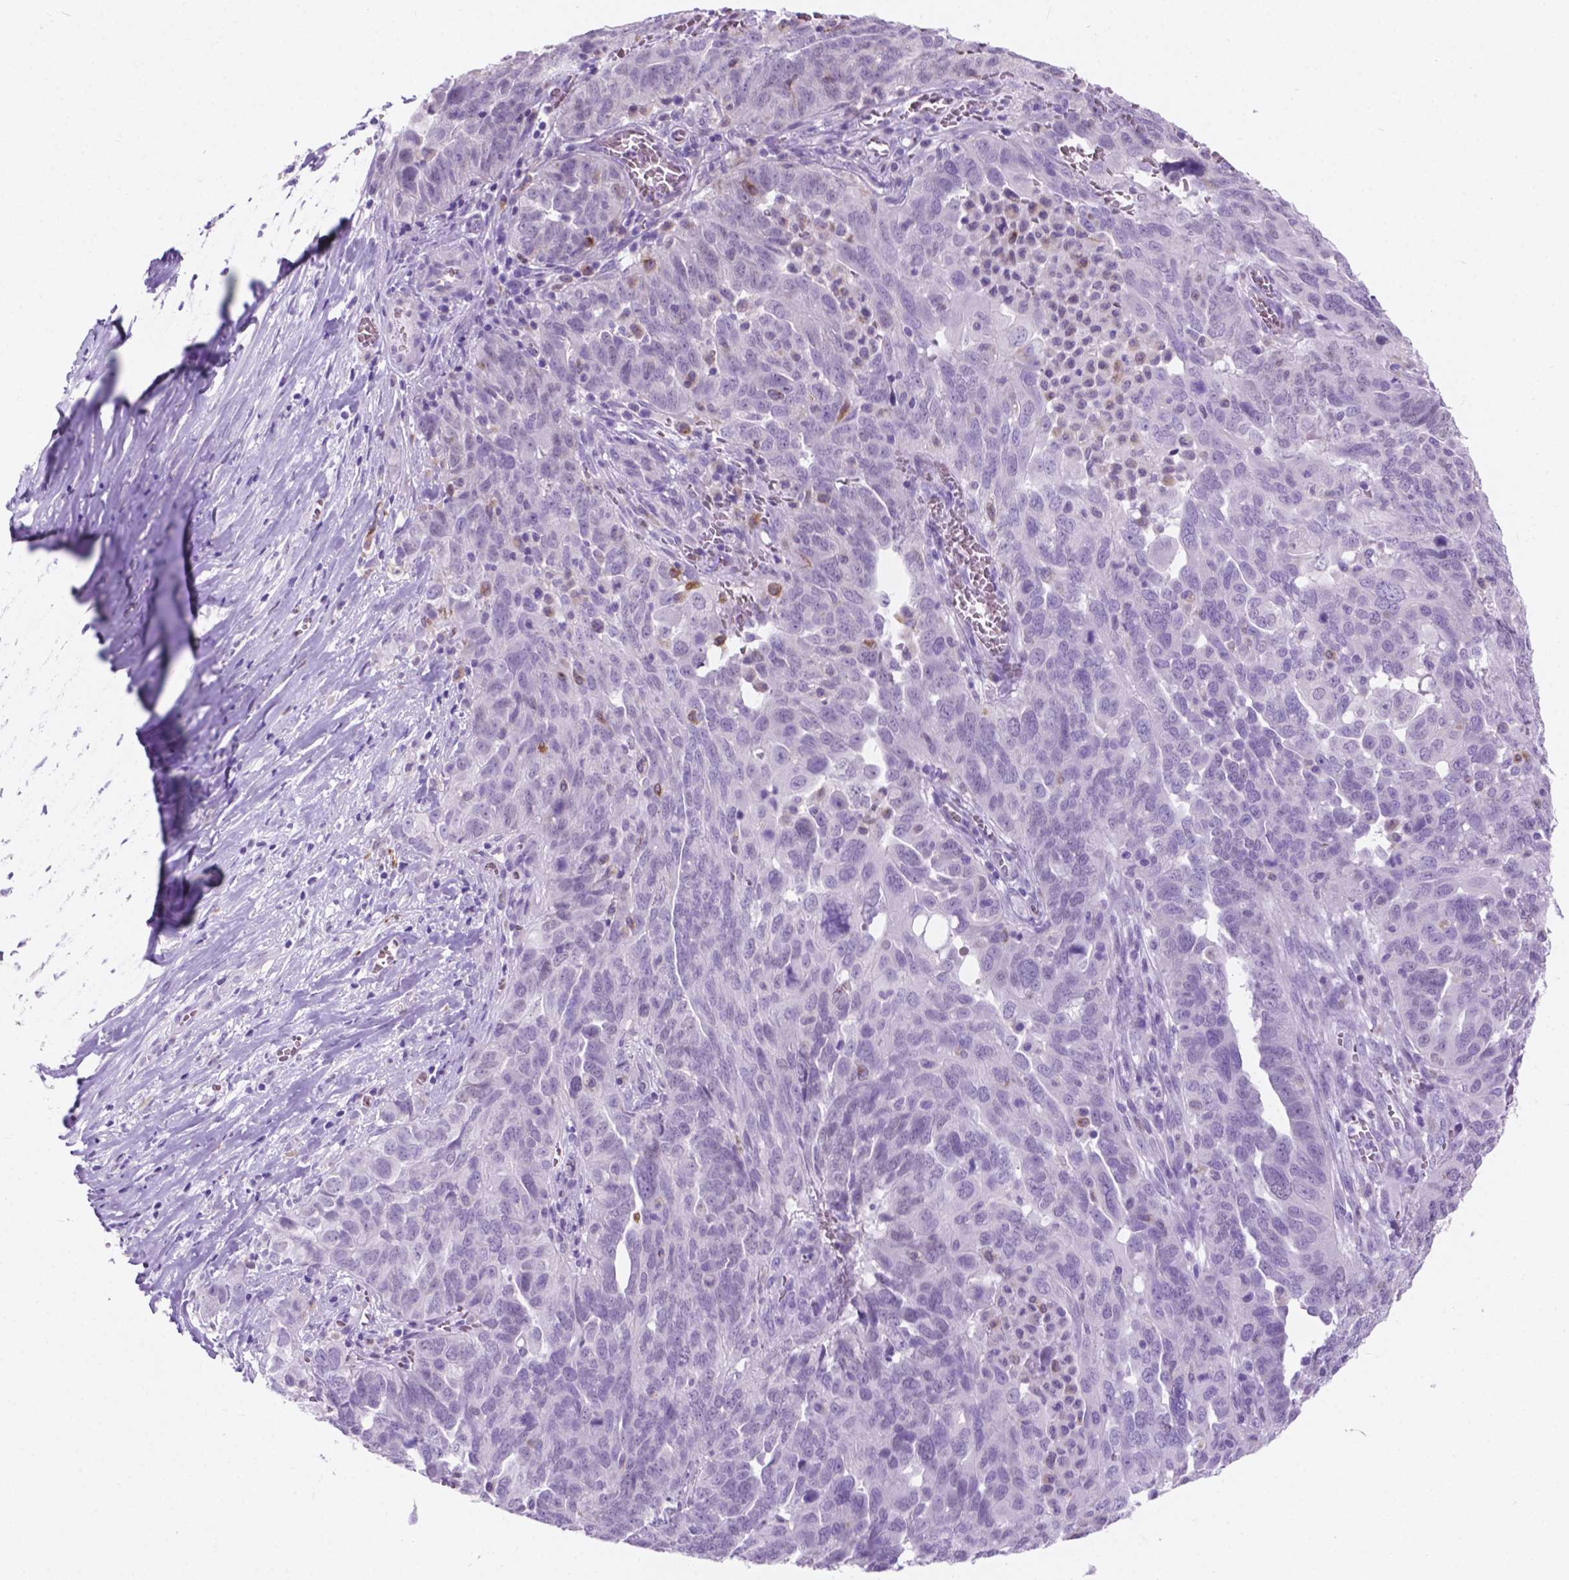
{"staining": {"intensity": "negative", "quantity": "none", "location": "none"}, "tissue": "ovarian cancer", "cell_type": "Tumor cells", "image_type": "cancer", "snomed": [{"axis": "morphology", "description": "Carcinoma, endometroid"}, {"axis": "topography", "description": "Soft tissue"}, {"axis": "topography", "description": "Ovary"}], "caption": "This histopathology image is of ovarian endometroid carcinoma stained with immunohistochemistry to label a protein in brown with the nuclei are counter-stained blue. There is no expression in tumor cells. Brightfield microscopy of IHC stained with DAB (brown) and hematoxylin (blue), captured at high magnification.", "gene": "GRIN2B", "patient": {"sex": "female", "age": 52}}